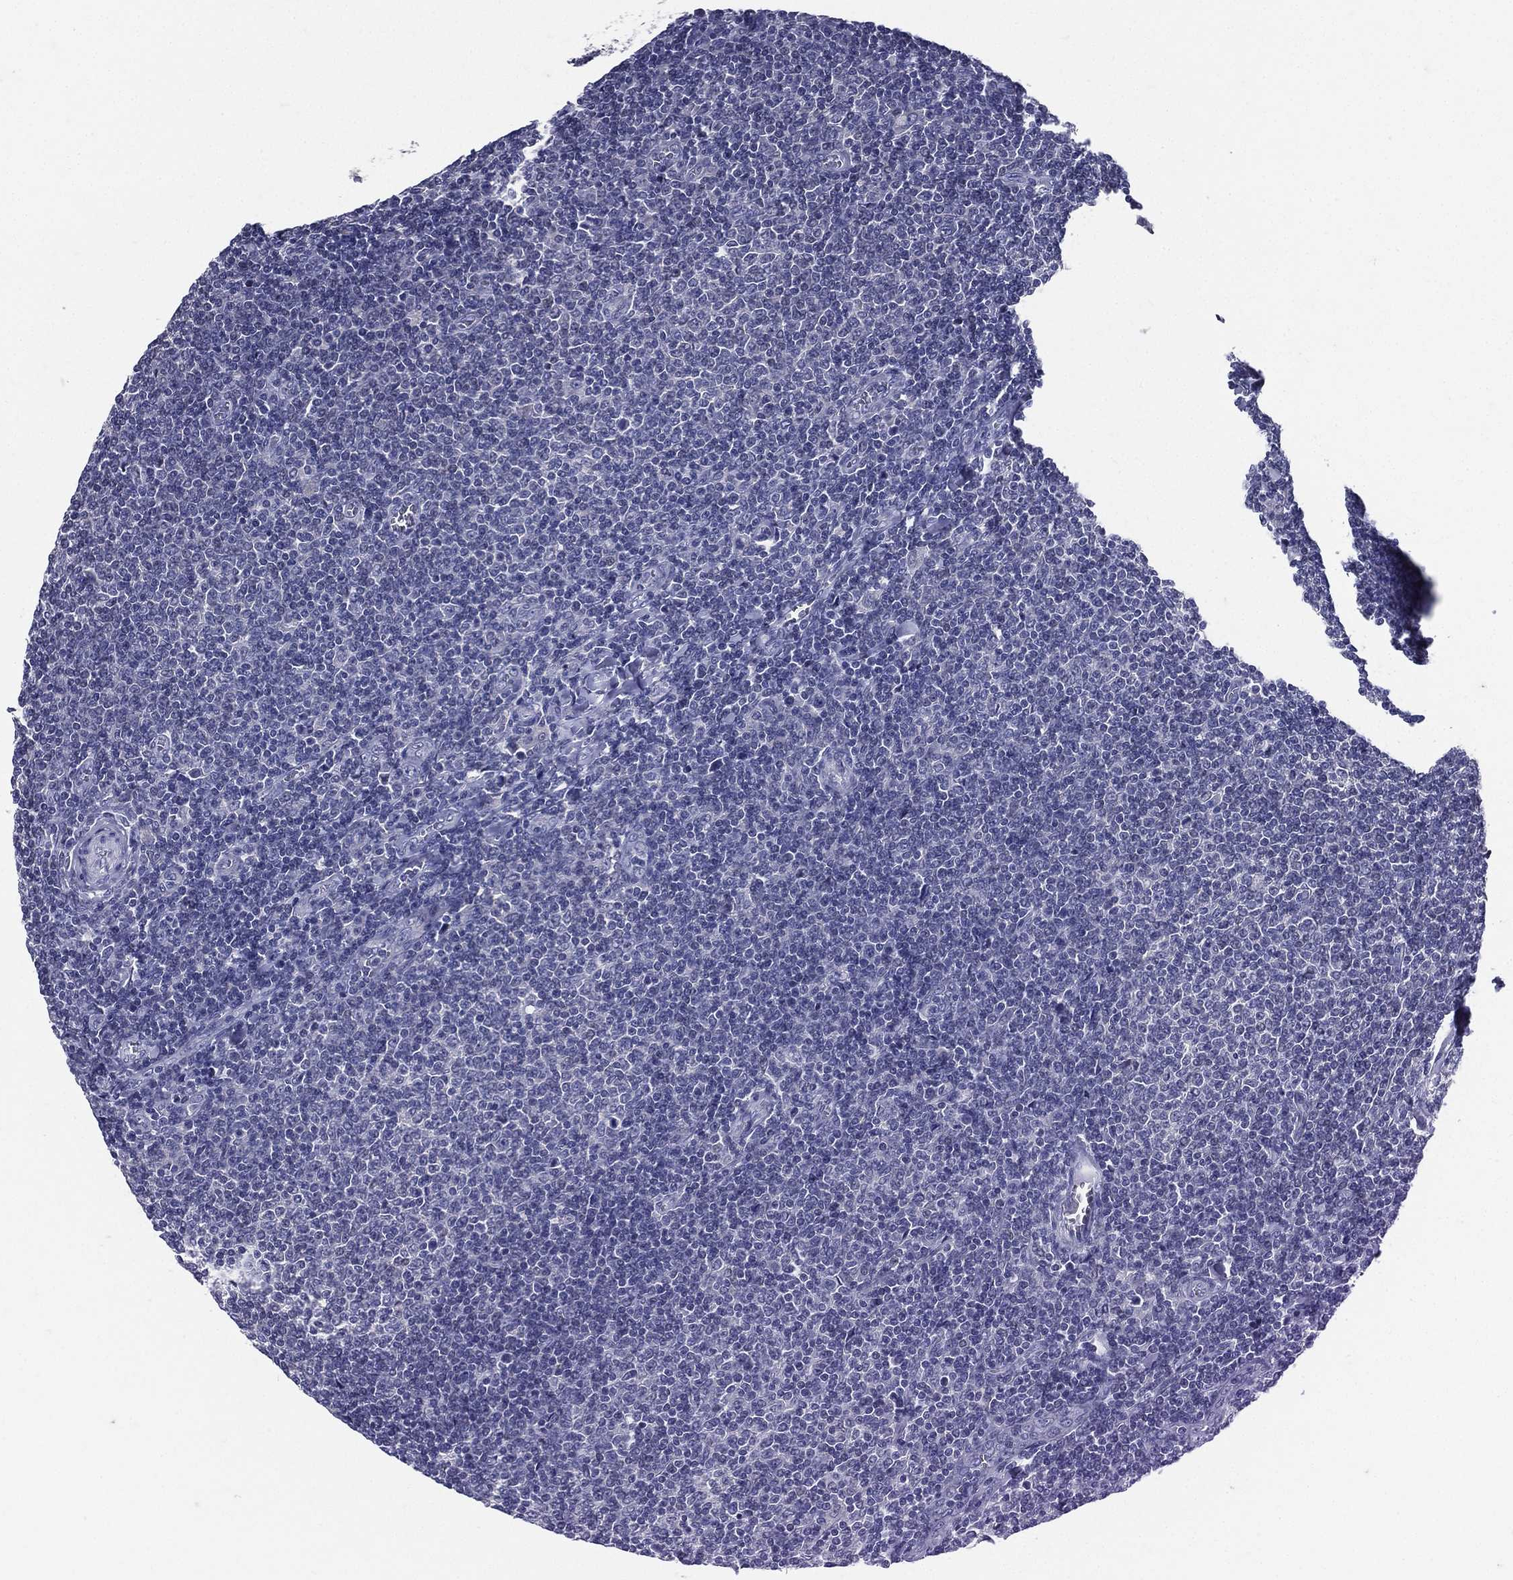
{"staining": {"intensity": "negative", "quantity": "none", "location": "none"}, "tissue": "lymphoma", "cell_type": "Tumor cells", "image_type": "cancer", "snomed": [{"axis": "morphology", "description": "Malignant lymphoma, non-Hodgkin's type, Low grade"}, {"axis": "topography", "description": "Lymph node"}], "caption": "Lymphoma was stained to show a protein in brown. There is no significant staining in tumor cells. Nuclei are stained in blue.", "gene": "TGM1", "patient": {"sex": "male", "age": 52}}